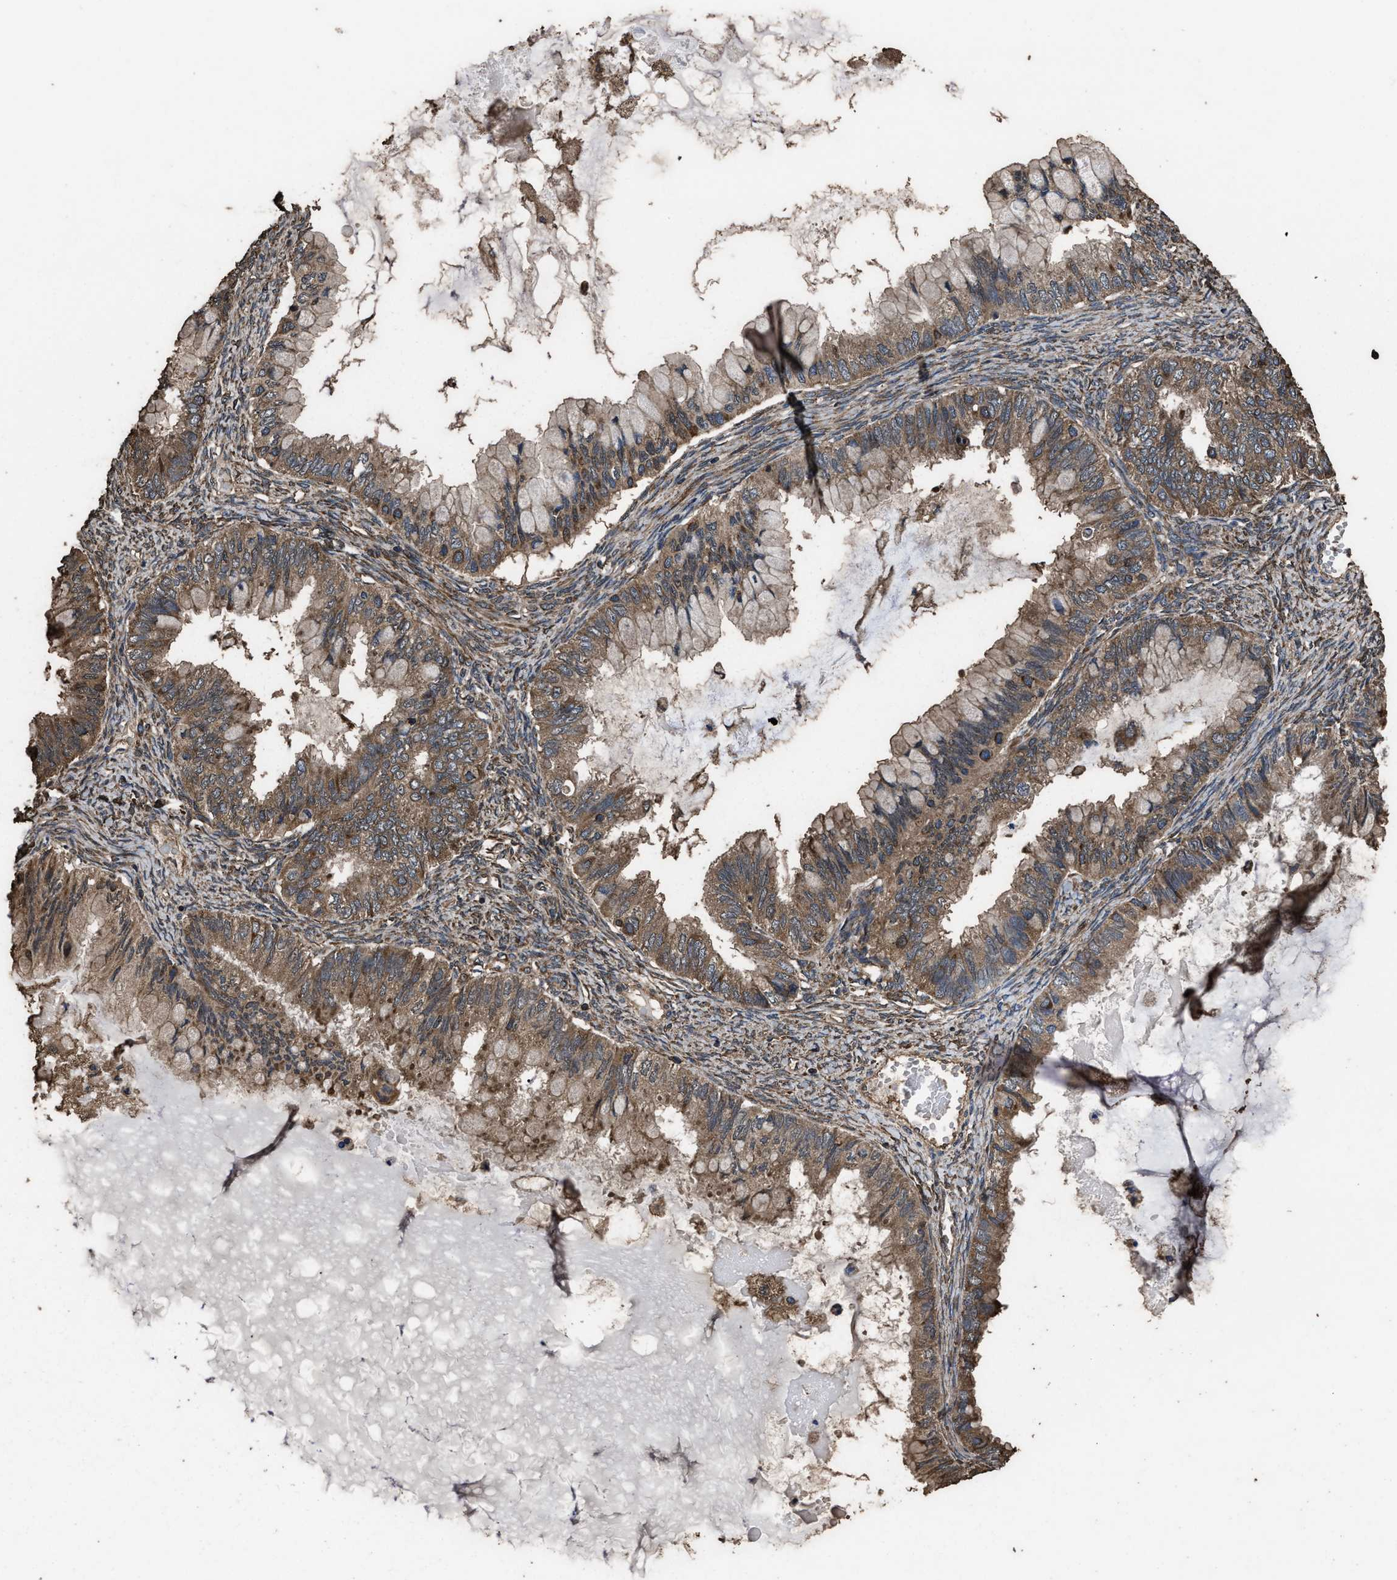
{"staining": {"intensity": "moderate", "quantity": ">75%", "location": "cytoplasmic/membranous"}, "tissue": "ovarian cancer", "cell_type": "Tumor cells", "image_type": "cancer", "snomed": [{"axis": "morphology", "description": "Cystadenocarcinoma, mucinous, NOS"}, {"axis": "topography", "description": "Ovary"}], "caption": "This histopathology image shows IHC staining of ovarian mucinous cystadenocarcinoma, with medium moderate cytoplasmic/membranous expression in about >75% of tumor cells.", "gene": "ZMYND19", "patient": {"sex": "female", "age": 80}}